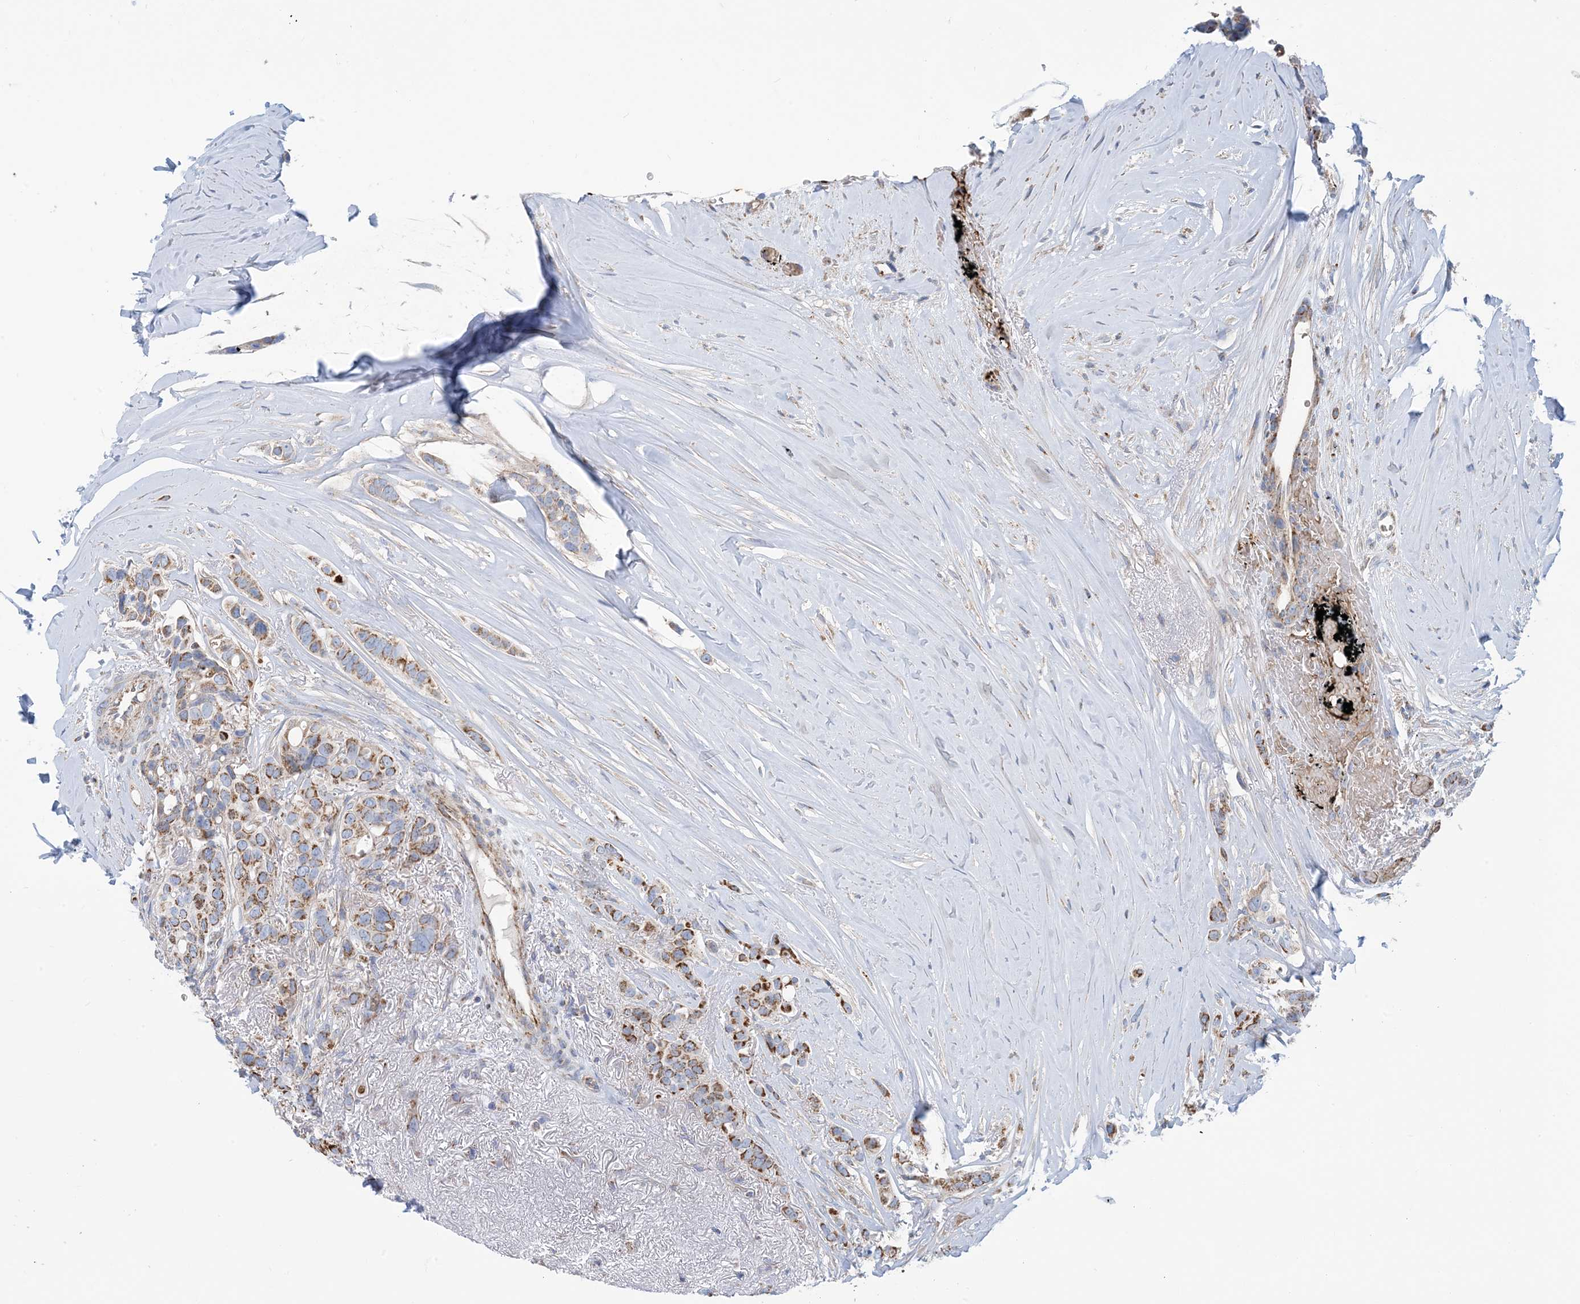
{"staining": {"intensity": "moderate", "quantity": ">75%", "location": "cytoplasmic/membranous"}, "tissue": "breast cancer", "cell_type": "Tumor cells", "image_type": "cancer", "snomed": [{"axis": "morphology", "description": "Lobular carcinoma"}, {"axis": "topography", "description": "Breast"}], "caption": "Immunohistochemical staining of lobular carcinoma (breast) demonstrates medium levels of moderate cytoplasmic/membranous protein staining in about >75% of tumor cells. (DAB (3,3'-diaminobenzidine) = brown stain, brightfield microscopy at high magnification).", "gene": "PHOSPHO2", "patient": {"sex": "female", "age": 51}}